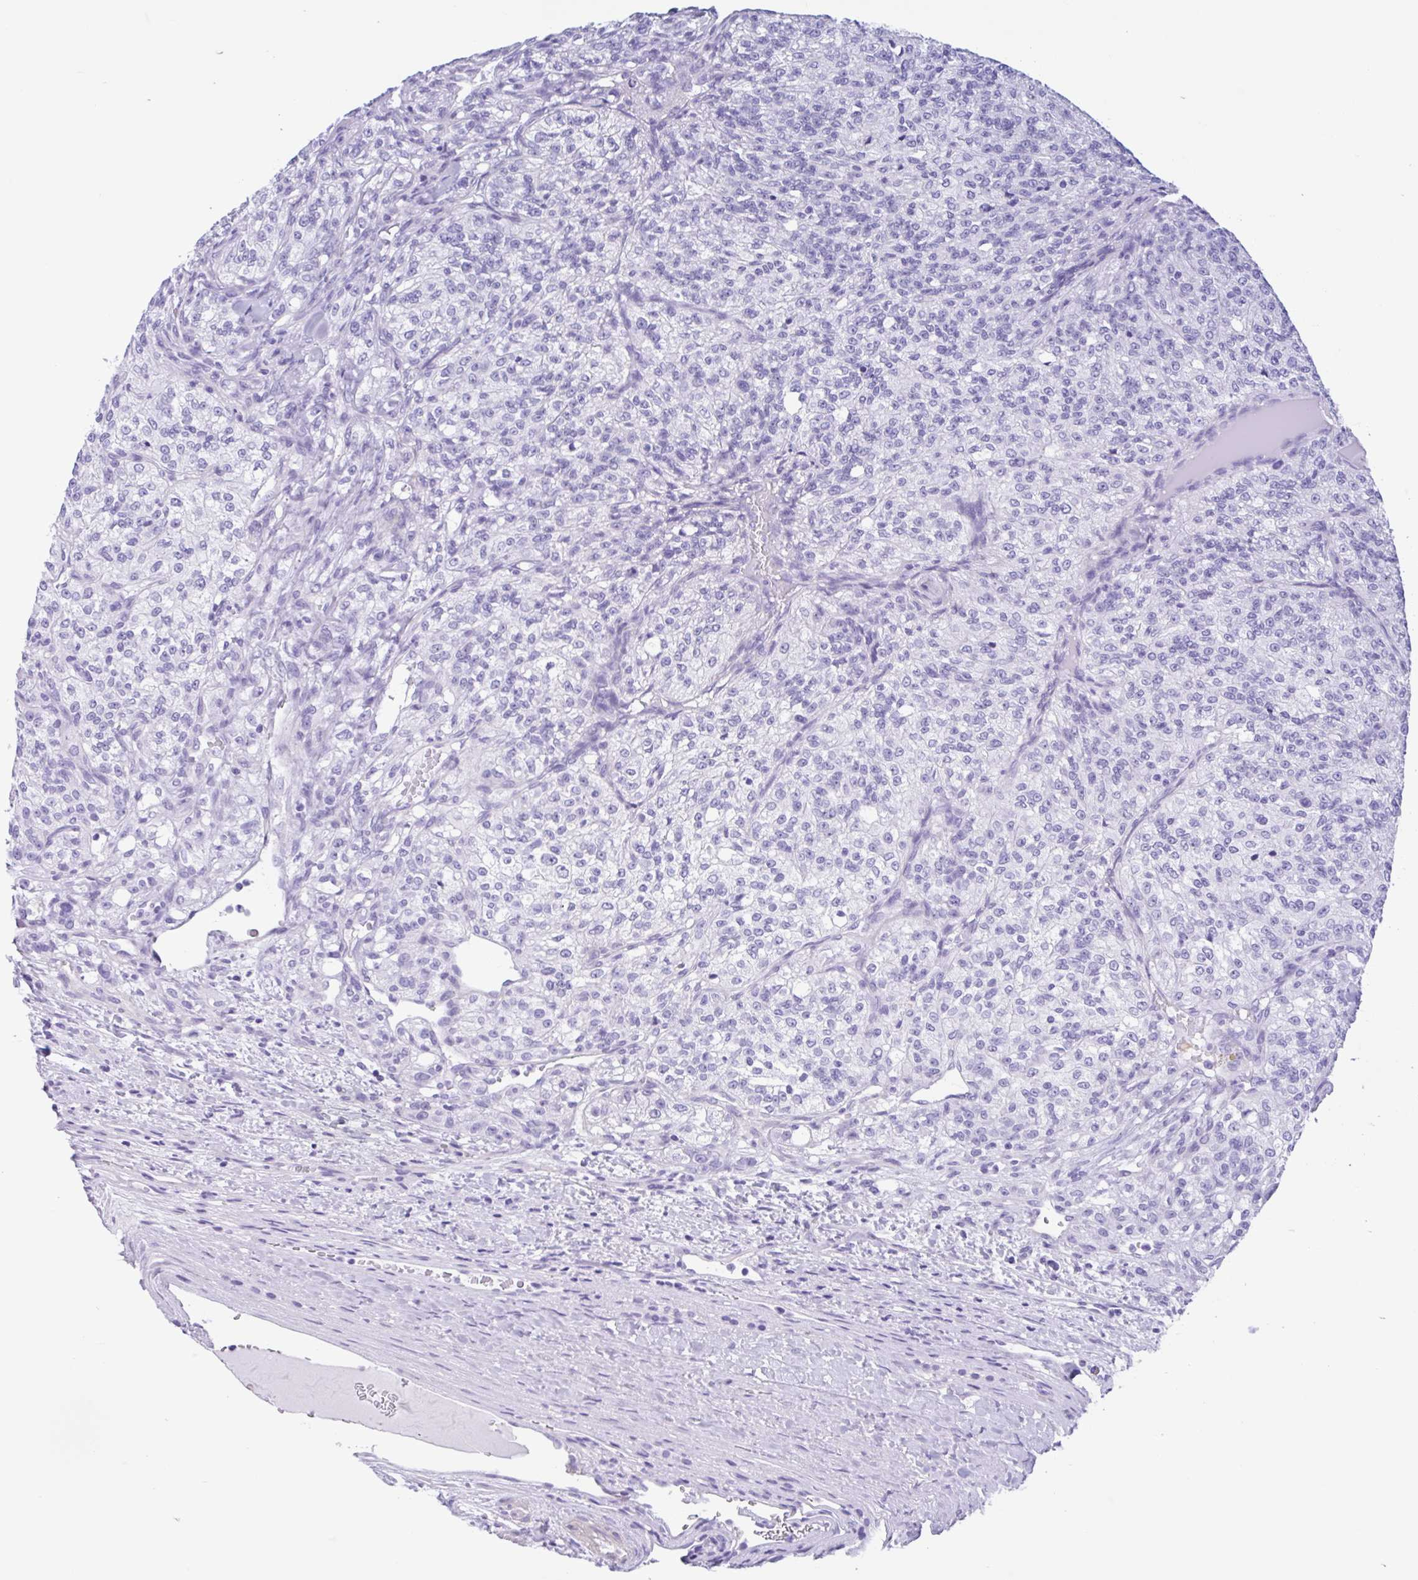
{"staining": {"intensity": "negative", "quantity": "none", "location": "none"}, "tissue": "renal cancer", "cell_type": "Tumor cells", "image_type": "cancer", "snomed": [{"axis": "morphology", "description": "Adenocarcinoma, NOS"}, {"axis": "topography", "description": "Kidney"}], "caption": "Protein analysis of renal adenocarcinoma reveals no significant expression in tumor cells.", "gene": "IAPP", "patient": {"sex": "female", "age": 63}}